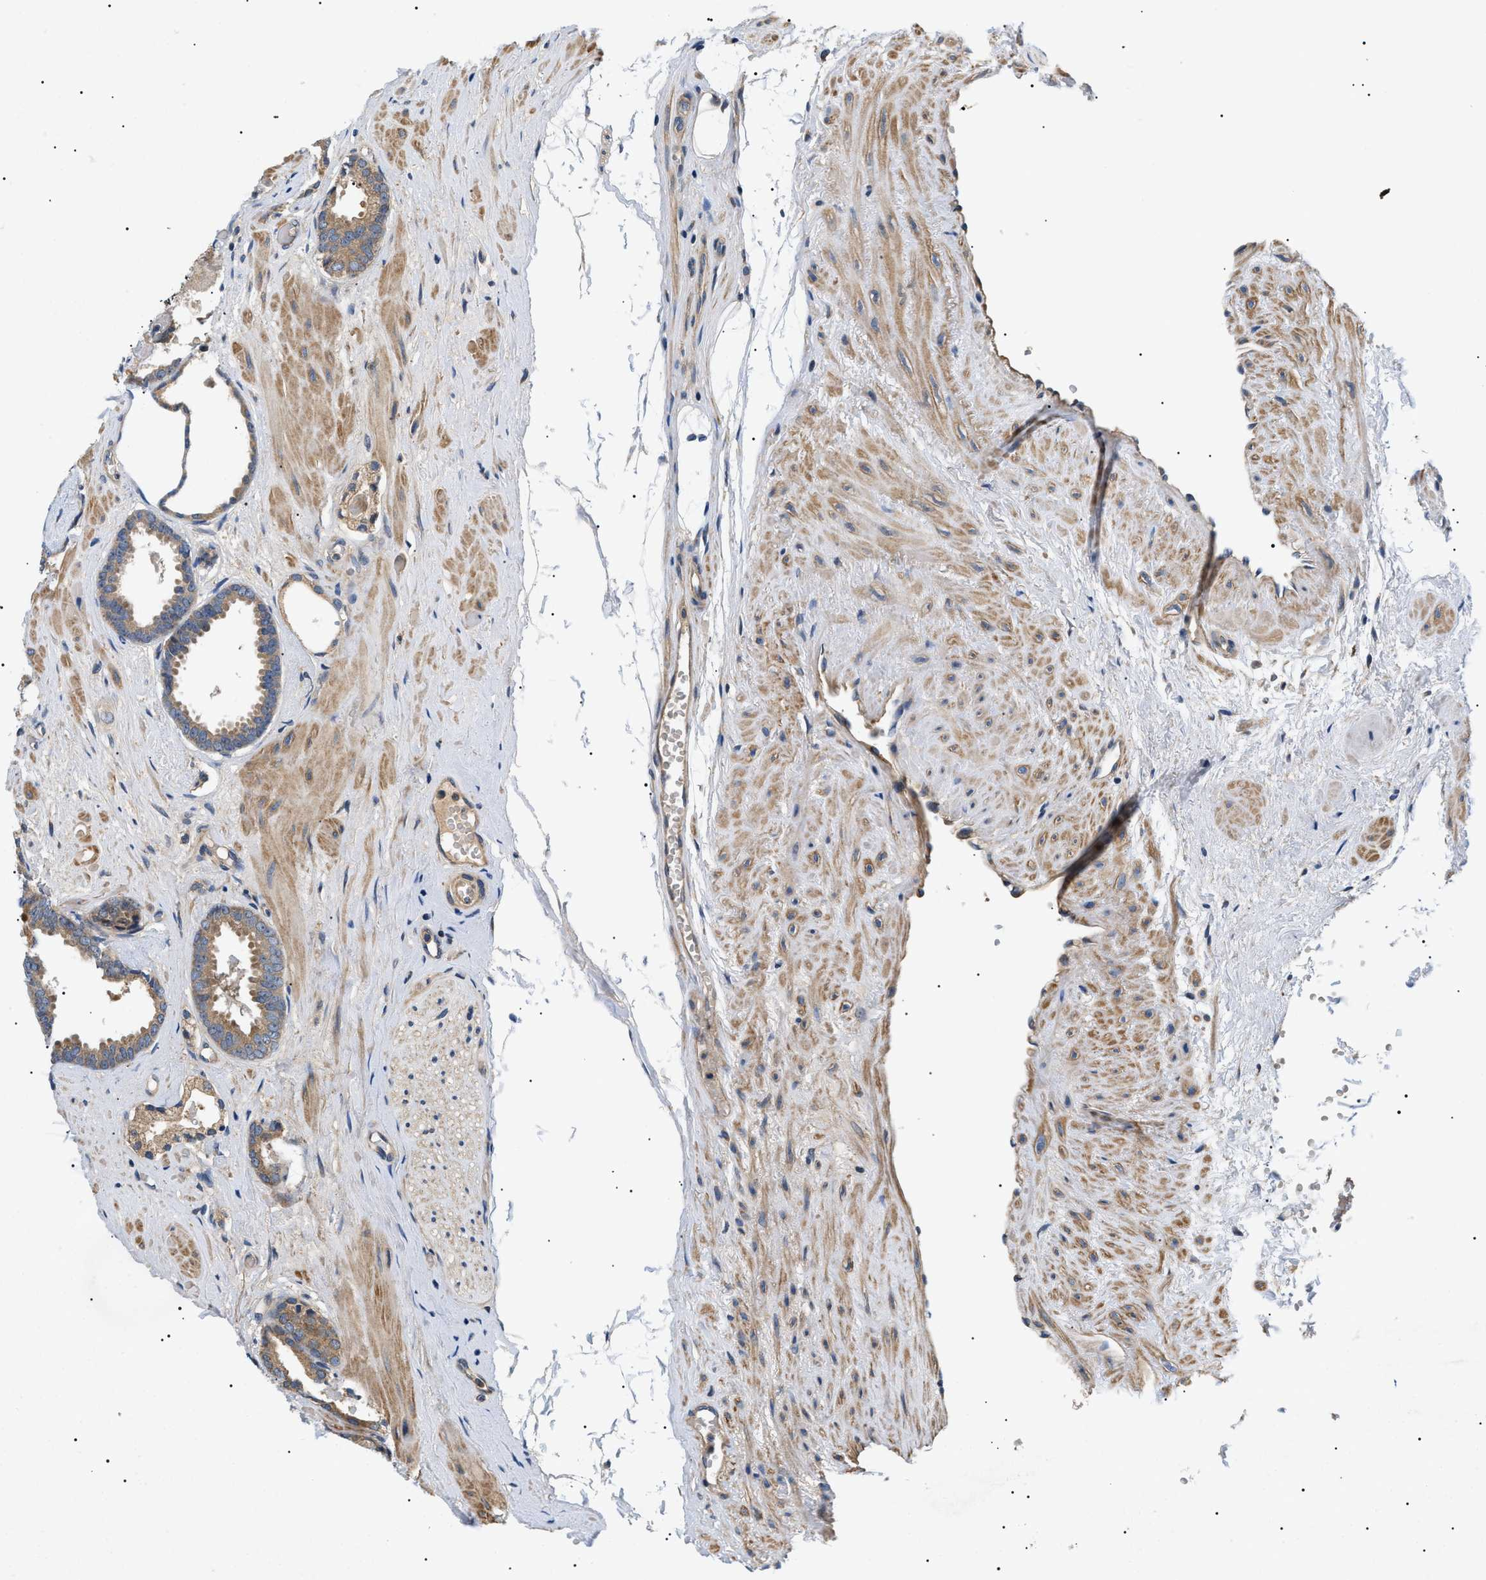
{"staining": {"intensity": "moderate", "quantity": ">75%", "location": "cytoplasmic/membranous"}, "tissue": "prostate cancer", "cell_type": "Tumor cells", "image_type": "cancer", "snomed": [{"axis": "morphology", "description": "Adenocarcinoma, Low grade"}, {"axis": "topography", "description": "Prostate"}], "caption": "Prostate cancer (low-grade adenocarcinoma) stained for a protein (brown) shows moderate cytoplasmic/membranous positive staining in about >75% of tumor cells.", "gene": "PPM1B", "patient": {"sex": "male", "age": 53}}